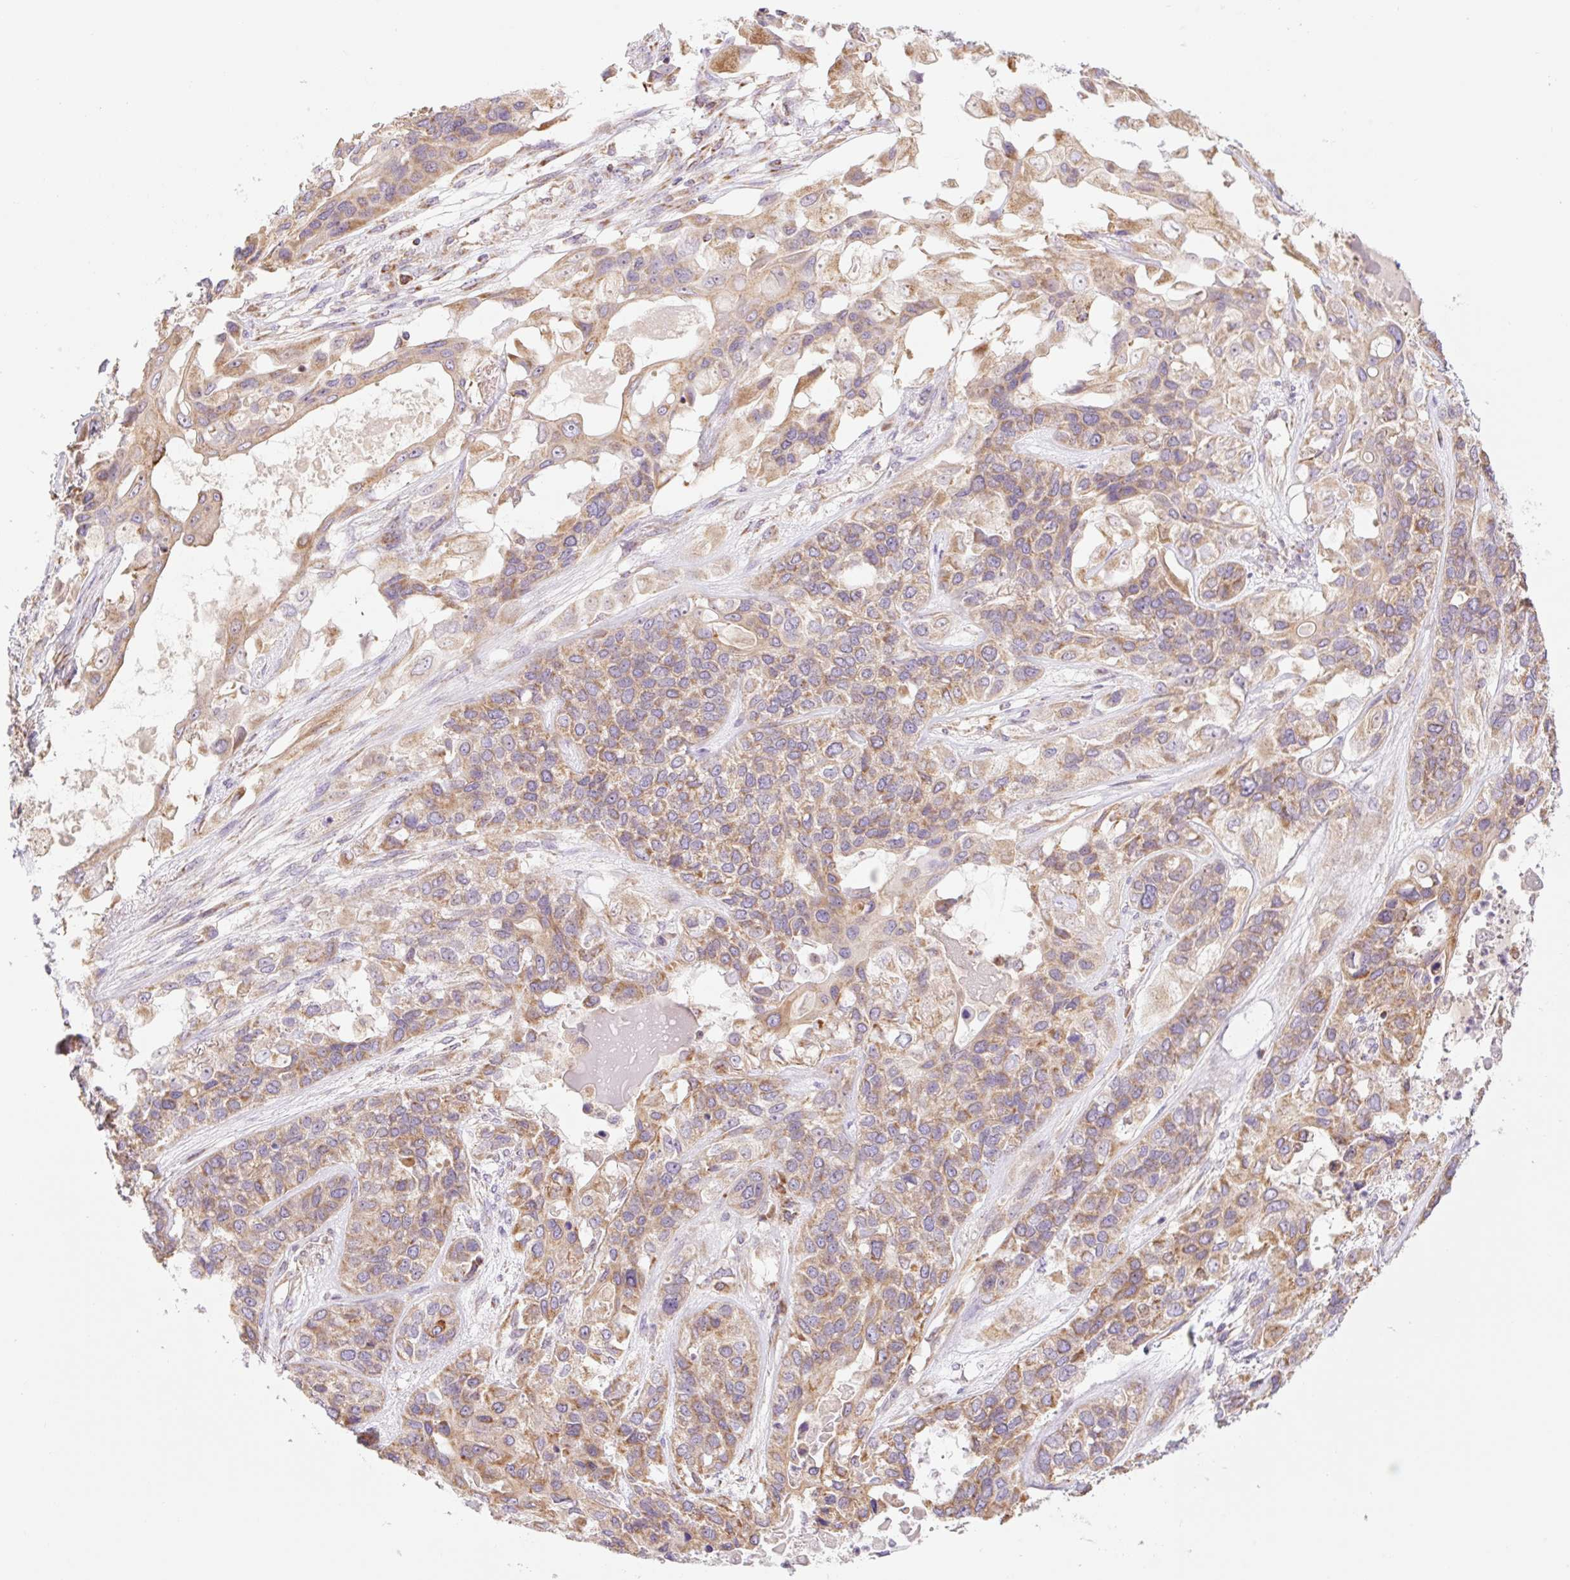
{"staining": {"intensity": "moderate", "quantity": ">75%", "location": "cytoplasmic/membranous"}, "tissue": "lung cancer", "cell_type": "Tumor cells", "image_type": "cancer", "snomed": [{"axis": "morphology", "description": "Squamous cell carcinoma, NOS"}, {"axis": "topography", "description": "Lung"}], "caption": "A medium amount of moderate cytoplasmic/membranous positivity is present in about >75% of tumor cells in squamous cell carcinoma (lung) tissue.", "gene": "GOSR2", "patient": {"sex": "female", "age": 70}}